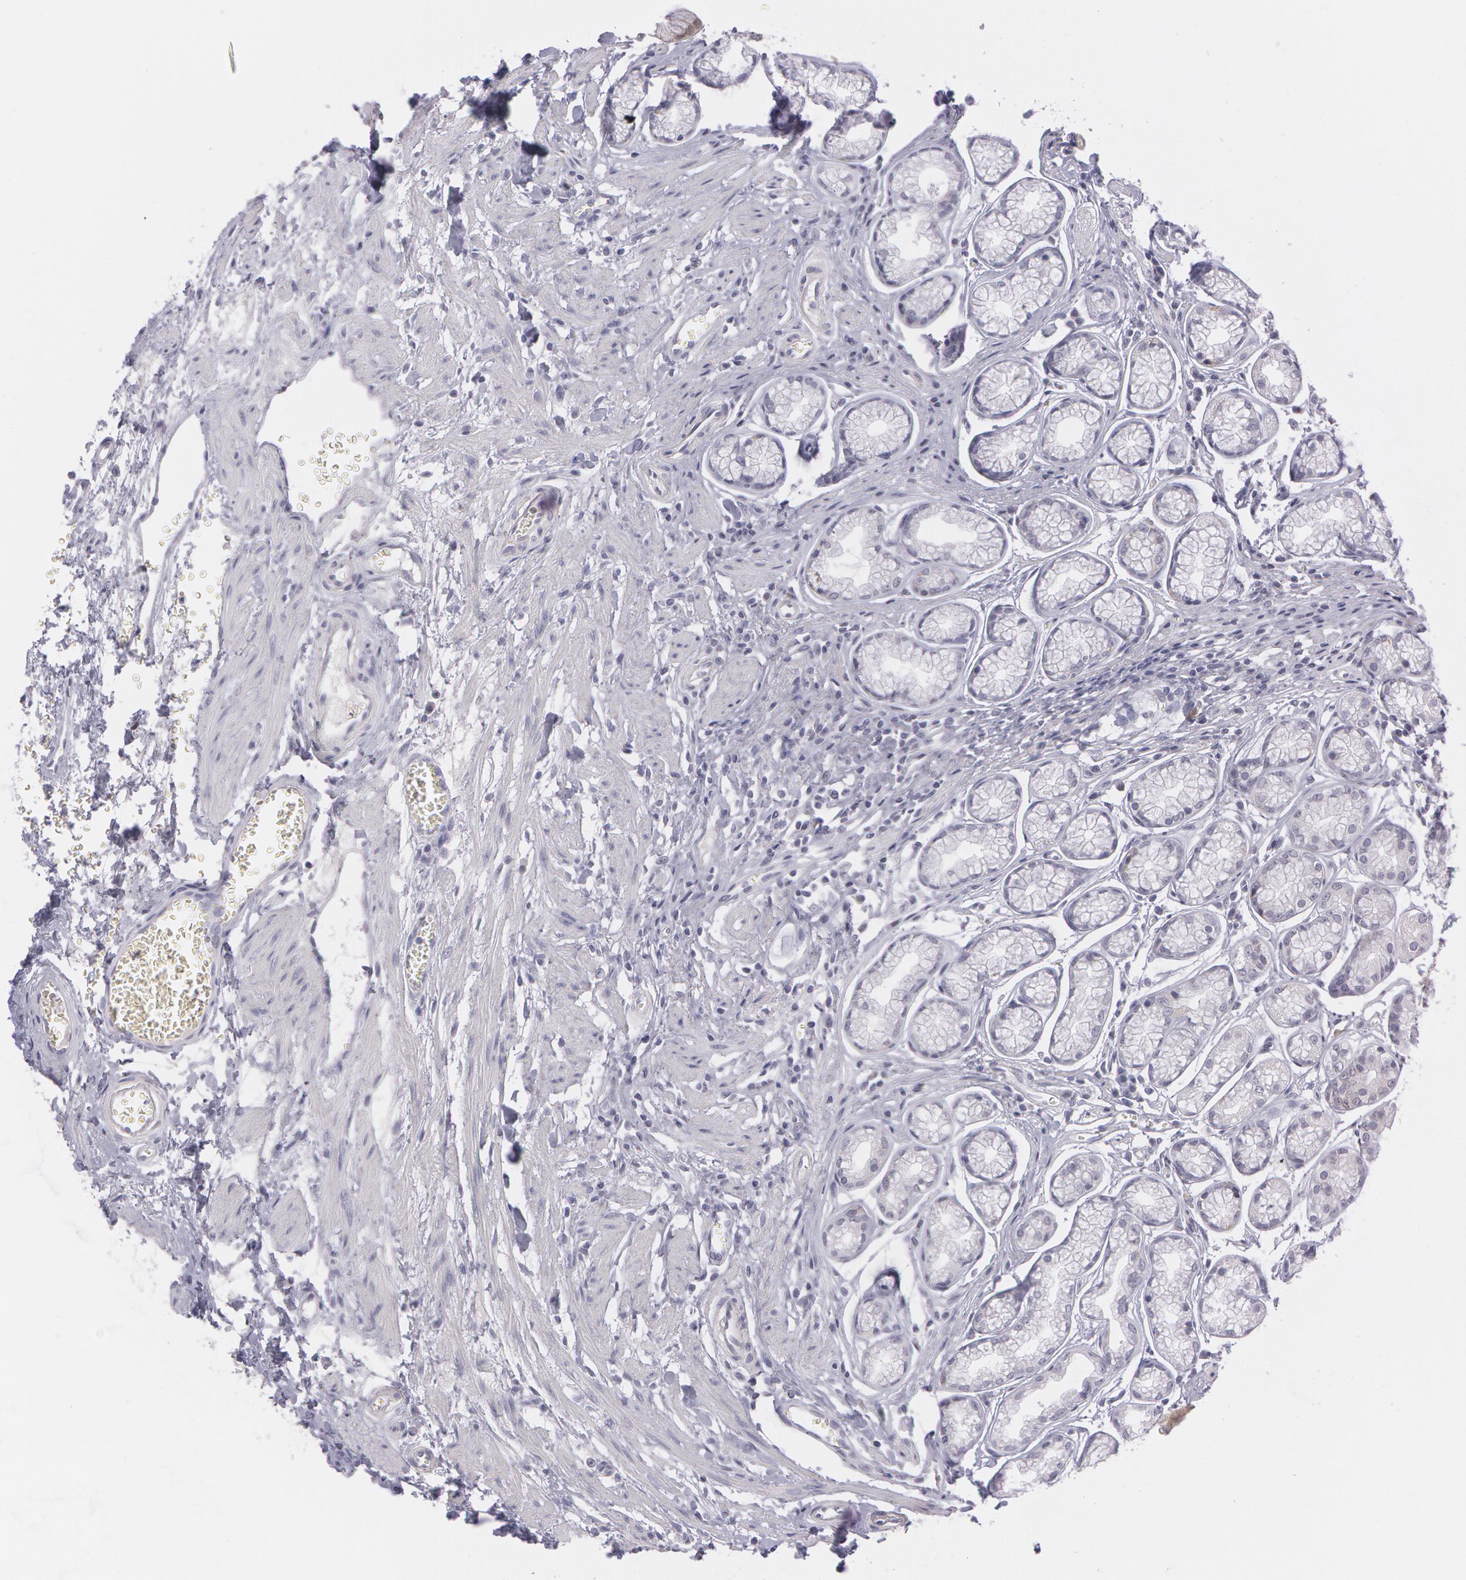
{"staining": {"intensity": "weak", "quantity": "<25%", "location": "cytoplasmic/membranous,nuclear"}, "tissue": "stomach", "cell_type": "Glandular cells", "image_type": "normal", "snomed": [{"axis": "morphology", "description": "Normal tissue, NOS"}, {"axis": "topography", "description": "Stomach"}], "caption": "An IHC micrograph of unremarkable stomach is shown. There is no staining in glandular cells of stomach. (DAB (3,3'-diaminobenzidine) immunohistochemistry with hematoxylin counter stain).", "gene": "IL1RN", "patient": {"sex": "male", "age": 42}}